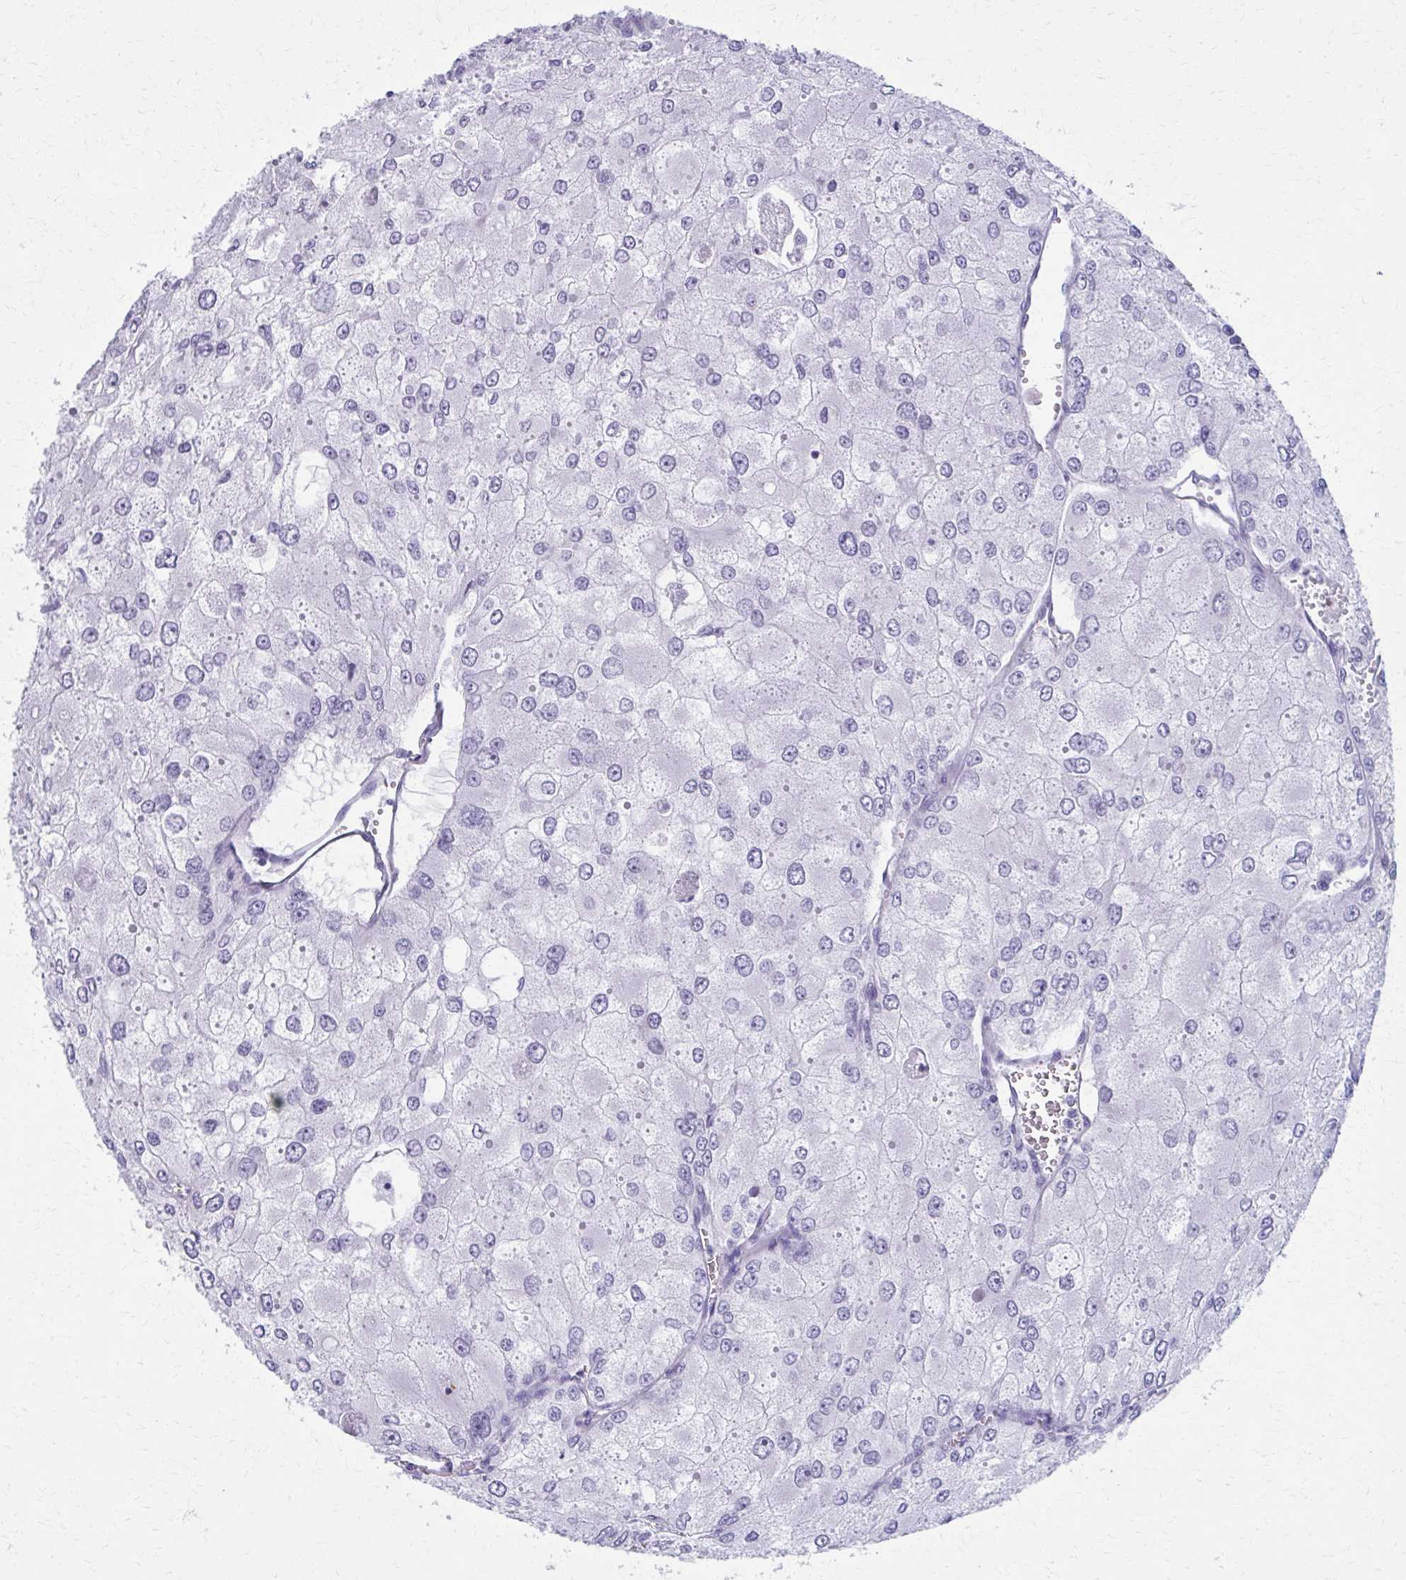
{"staining": {"intensity": "negative", "quantity": "none", "location": "none"}, "tissue": "renal cancer", "cell_type": "Tumor cells", "image_type": "cancer", "snomed": [{"axis": "morphology", "description": "Adenocarcinoma, NOS"}, {"axis": "topography", "description": "Kidney"}], "caption": "An IHC image of renal adenocarcinoma is shown. There is no staining in tumor cells of renal adenocarcinoma. The staining was performed using DAB to visualize the protein expression in brown, while the nuclei were stained in blue with hematoxylin (Magnification: 20x).", "gene": "MPLKIP", "patient": {"sex": "female", "age": 70}}